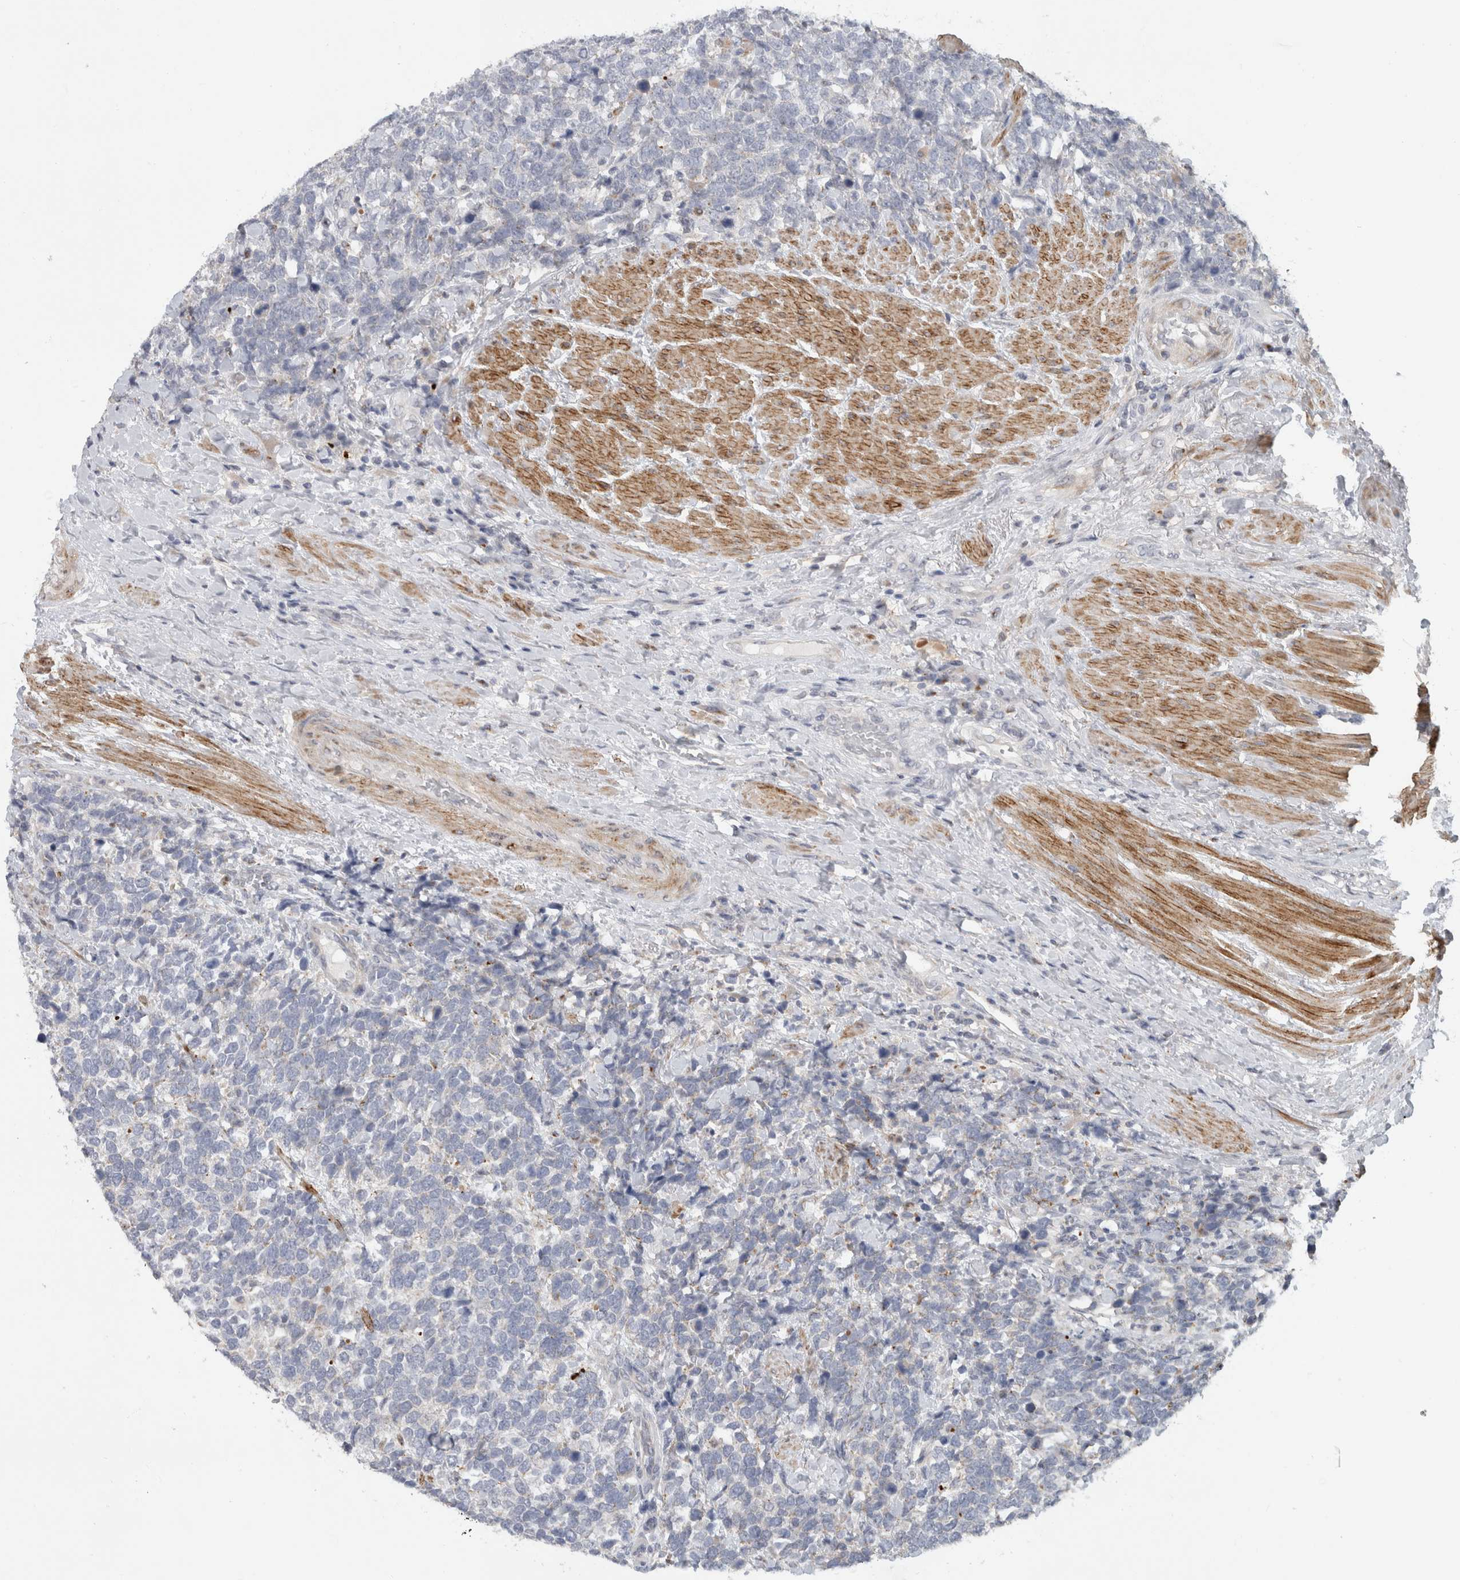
{"staining": {"intensity": "negative", "quantity": "none", "location": "none"}, "tissue": "urothelial cancer", "cell_type": "Tumor cells", "image_type": "cancer", "snomed": [{"axis": "morphology", "description": "Urothelial carcinoma, High grade"}, {"axis": "topography", "description": "Urinary bladder"}], "caption": "This is an immunohistochemistry (IHC) histopathology image of human high-grade urothelial carcinoma. There is no staining in tumor cells.", "gene": "MGAT1", "patient": {"sex": "female", "age": 82}}